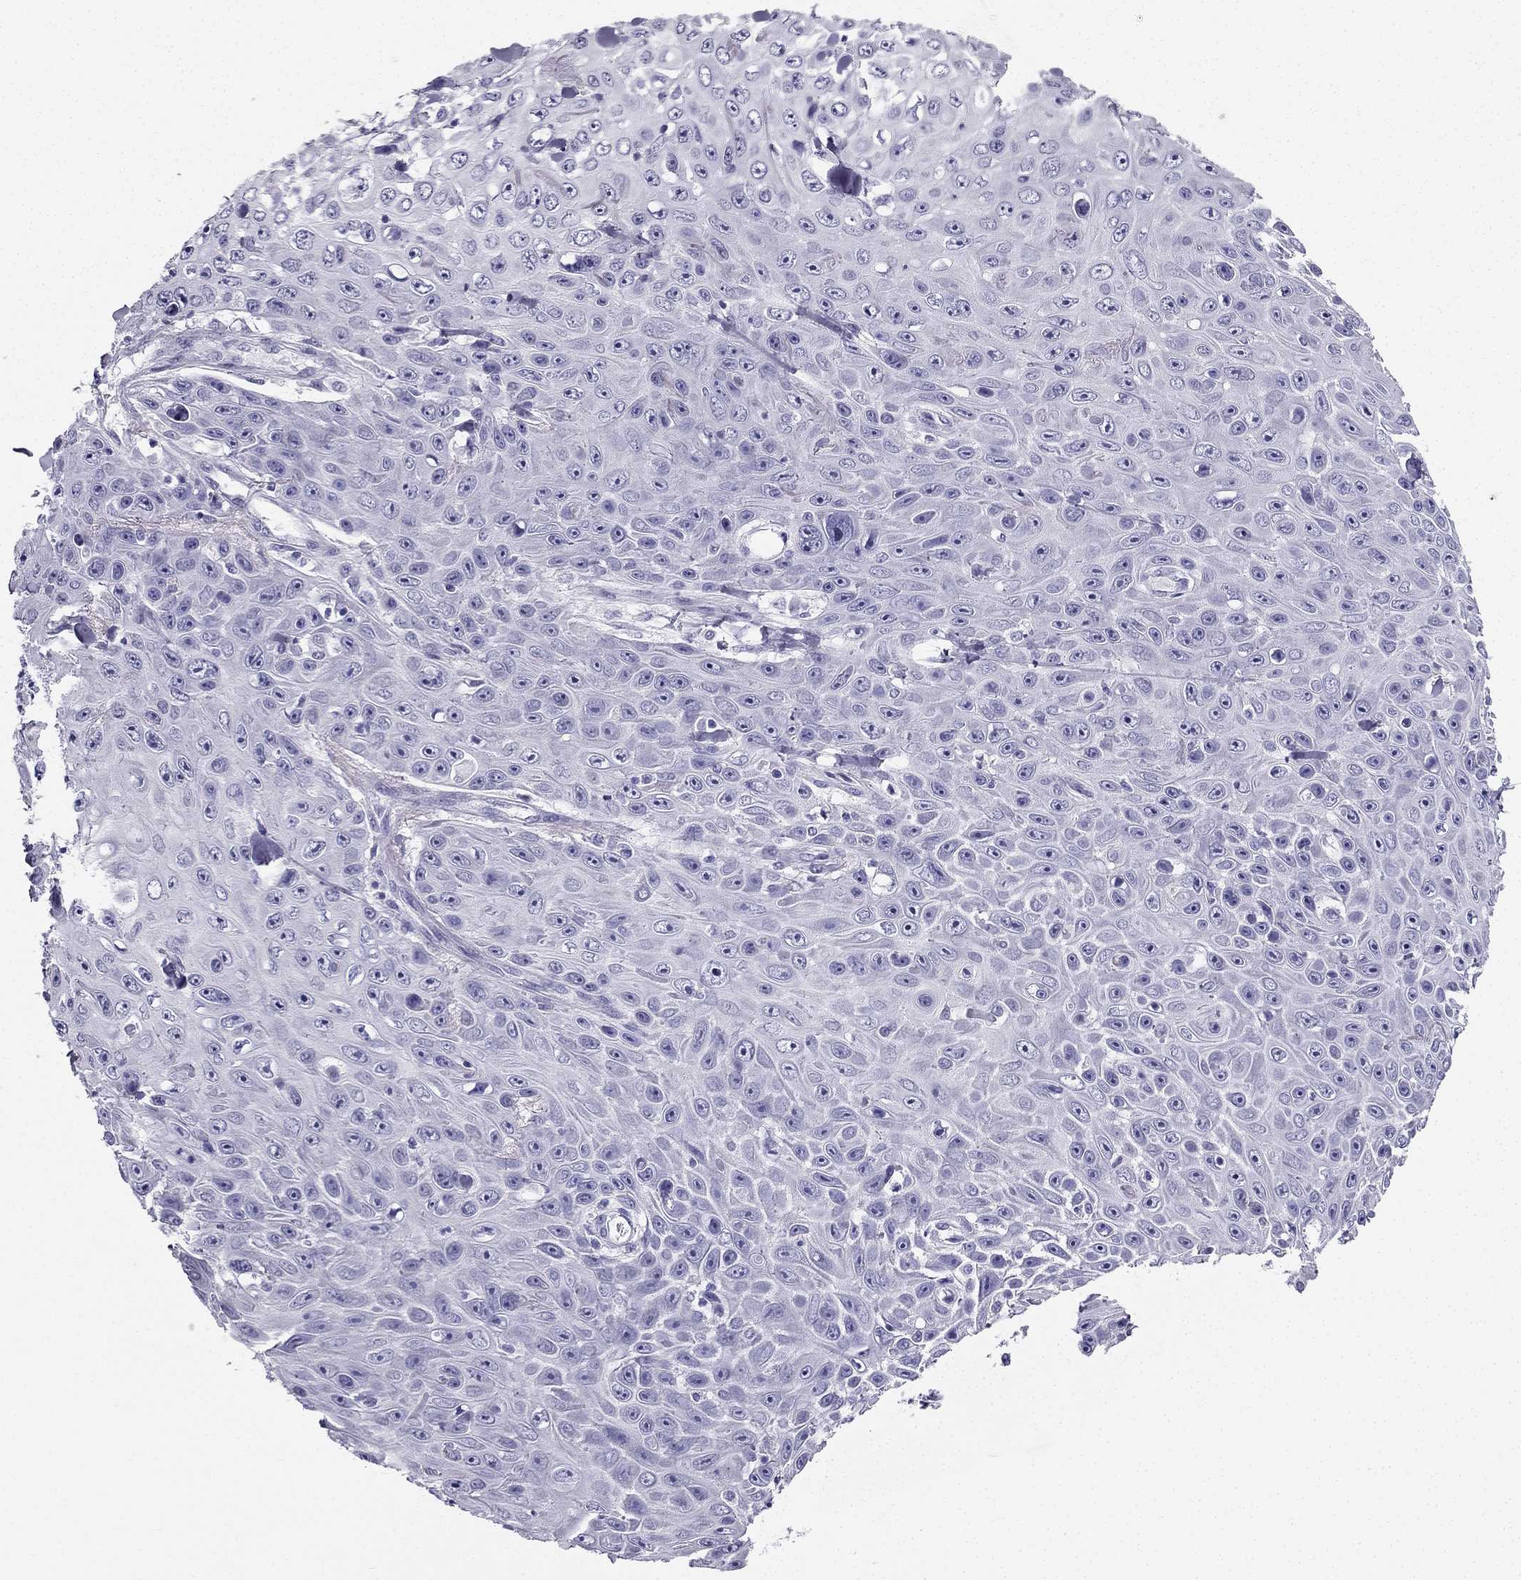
{"staining": {"intensity": "negative", "quantity": "none", "location": "none"}, "tissue": "skin cancer", "cell_type": "Tumor cells", "image_type": "cancer", "snomed": [{"axis": "morphology", "description": "Squamous cell carcinoma, NOS"}, {"axis": "topography", "description": "Skin"}], "caption": "There is no significant staining in tumor cells of skin cancer.", "gene": "TFF3", "patient": {"sex": "male", "age": 82}}